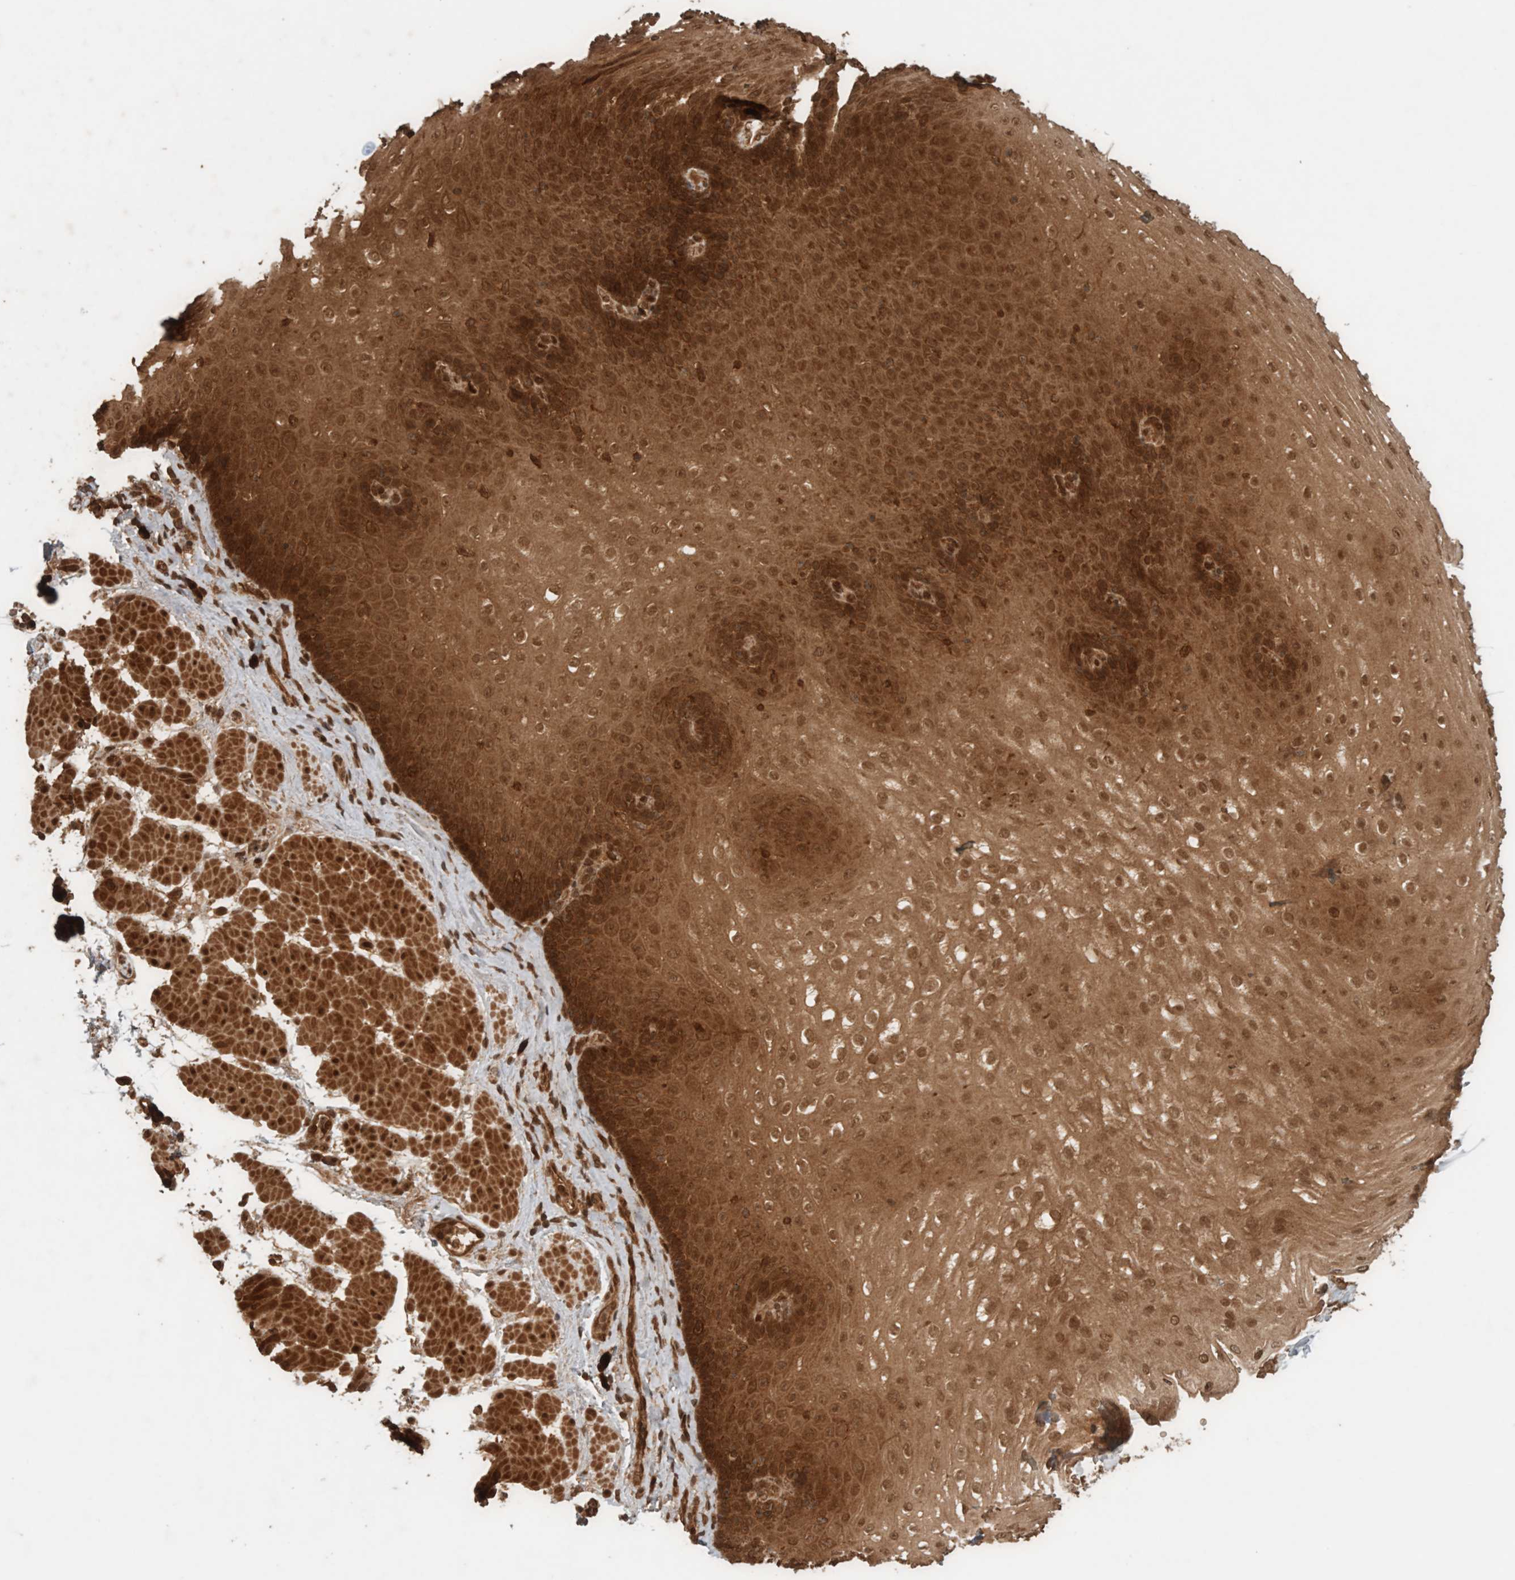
{"staining": {"intensity": "strong", "quantity": ">75%", "location": "cytoplasmic/membranous,nuclear"}, "tissue": "esophagus", "cell_type": "Squamous epithelial cells", "image_type": "normal", "snomed": [{"axis": "morphology", "description": "Normal tissue, NOS"}, {"axis": "topography", "description": "Esophagus"}], "caption": "Esophagus stained for a protein exhibits strong cytoplasmic/membranous,nuclear positivity in squamous epithelial cells. (IHC, brightfield microscopy, high magnification).", "gene": "CNTROB", "patient": {"sex": "female", "age": 66}}